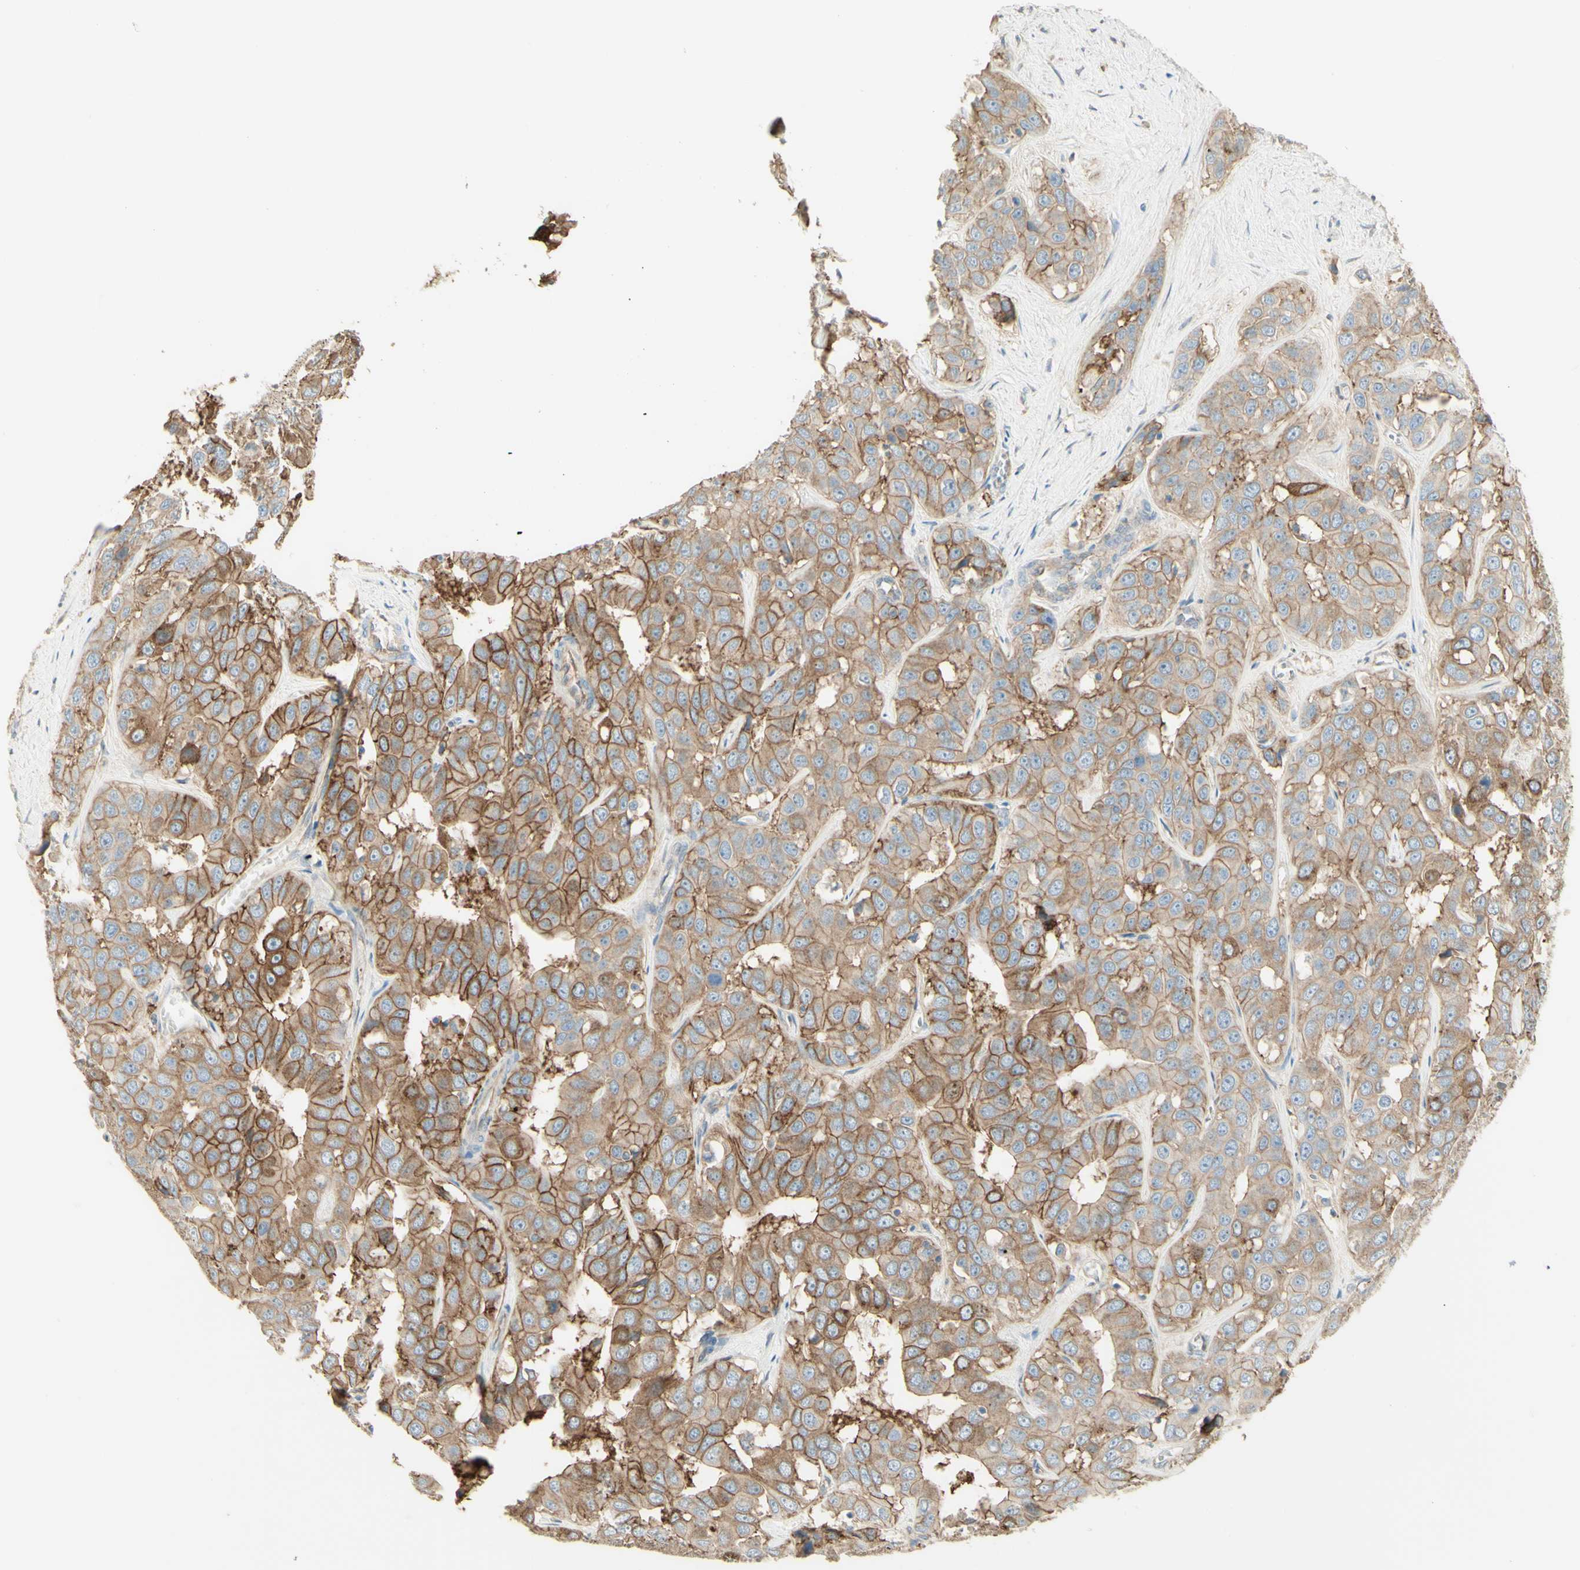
{"staining": {"intensity": "moderate", "quantity": ">75%", "location": "cytoplasmic/membranous"}, "tissue": "liver cancer", "cell_type": "Tumor cells", "image_type": "cancer", "snomed": [{"axis": "morphology", "description": "Cholangiocarcinoma"}, {"axis": "topography", "description": "Liver"}], "caption": "Moderate cytoplasmic/membranous expression for a protein is appreciated in about >75% of tumor cells of liver cancer using IHC.", "gene": "RNF149", "patient": {"sex": "female", "age": 52}}